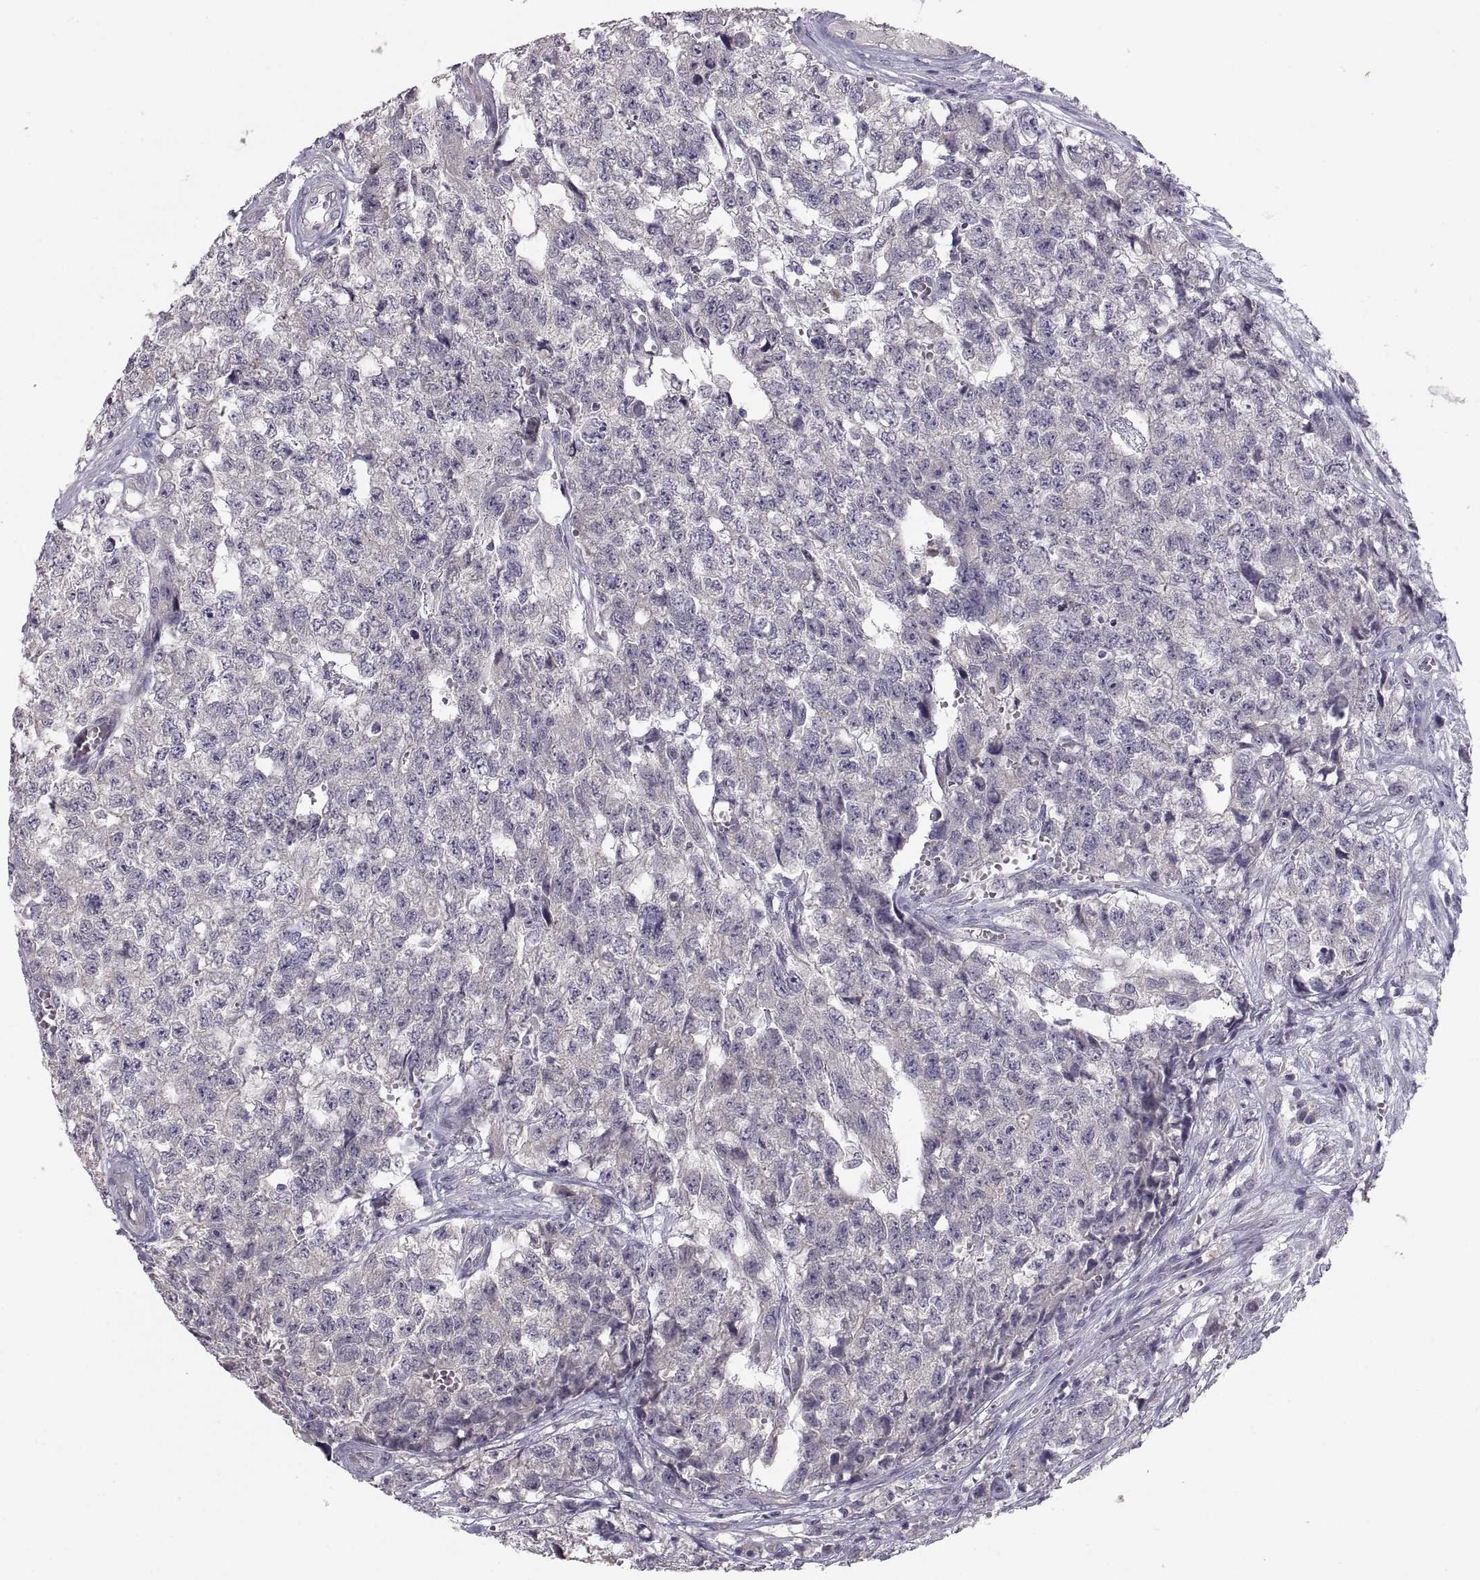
{"staining": {"intensity": "negative", "quantity": "none", "location": "none"}, "tissue": "testis cancer", "cell_type": "Tumor cells", "image_type": "cancer", "snomed": [{"axis": "morphology", "description": "Seminoma, NOS"}, {"axis": "morphology", "description": "Carcinoma, Embryonal, NOS"}, {"axis": "topography", "description": "Testis"}], "caption": "Seminoma (testis) was stained to show a protein in brown. There is no significant expression in tumor cells.", "gene": "PAX2", "patient": {"sex": "male", "age": 22}}